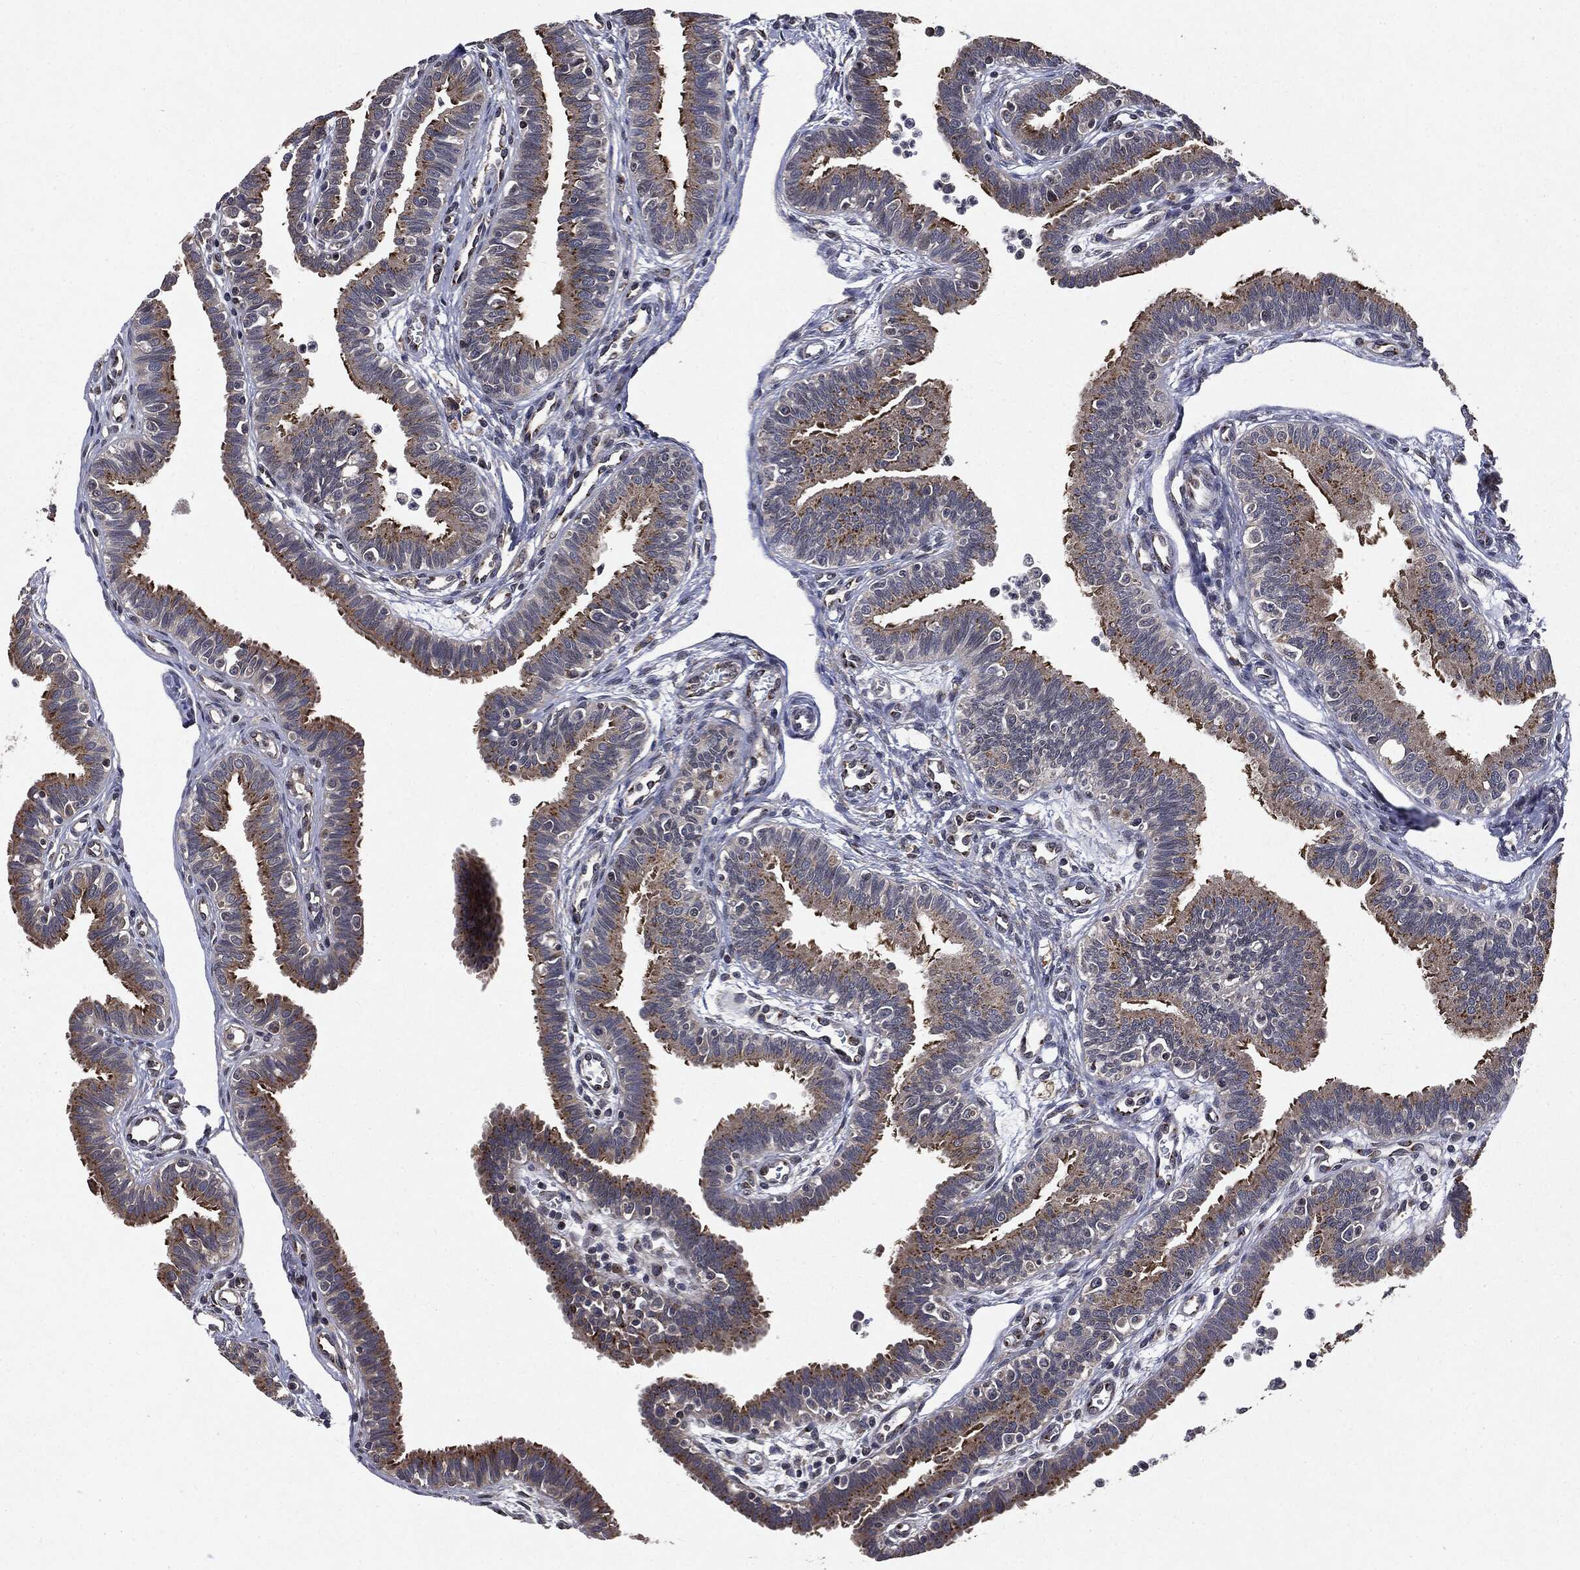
{"staining": {"intensity": "strong", "quantity": "25%-75%", "location": "cytoplasmic/membranous"}, "tissue": "fallopian tube", "cell_type": "Glandular cells", "image_type": "normal", "snomed": [{"axis": "morphology", "description": "Normal tissue, NOS"}, {"axis": "topography", "description": "Fallopian tube"}], "caption": "Glandular cells exhibit high levels of strong cytoplasmic/membranous positivity in approximately 25%-75% of cells in unremarkable human fallopian tube.", "gene": "PLPPR2", "patient": {"sex": "female", "age": 36}}